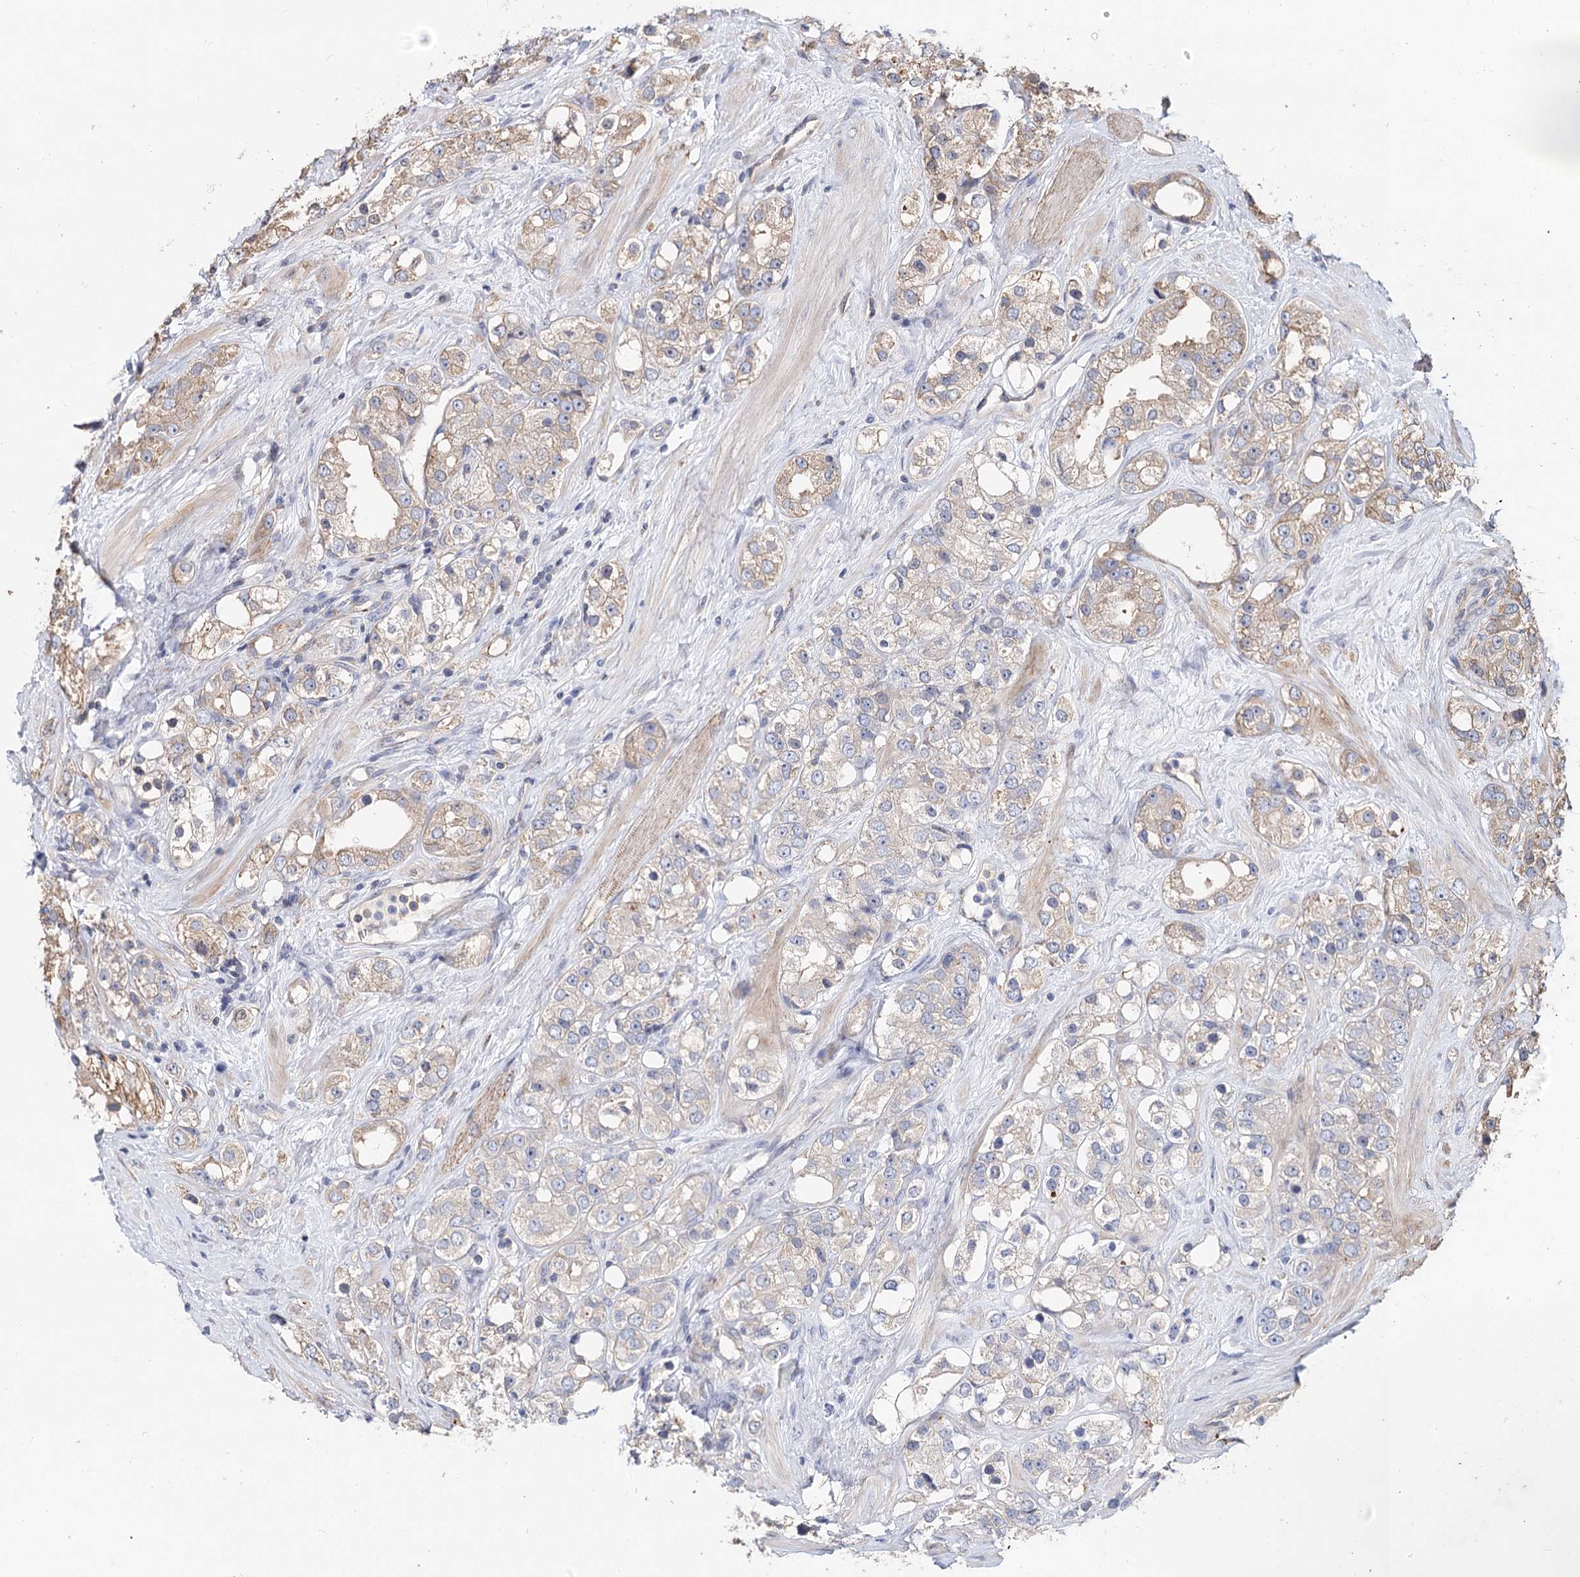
{"staining": {"intensity": "weak", "quantity": "25%-75%", "location": "cytoplasmic/membranous"}, "tissue": "prostate cancer", "cell_type": "Tumor cells", "image_type": "cancer", "snomed": [{"axis": "morphology", "description": "Adenocarcinoma, NOS"}, {"axis": "topography", "description": "Prostate"}], "caption": "An image of prostate cancer stained for a protein displays weak cytoplasmic/membranous brown staining in tumor cells. The protein is shown in brown color, while the nuclei are stained blue.", "gene": "TMEM218", "patient": {"sex": "male", "age": 79}}